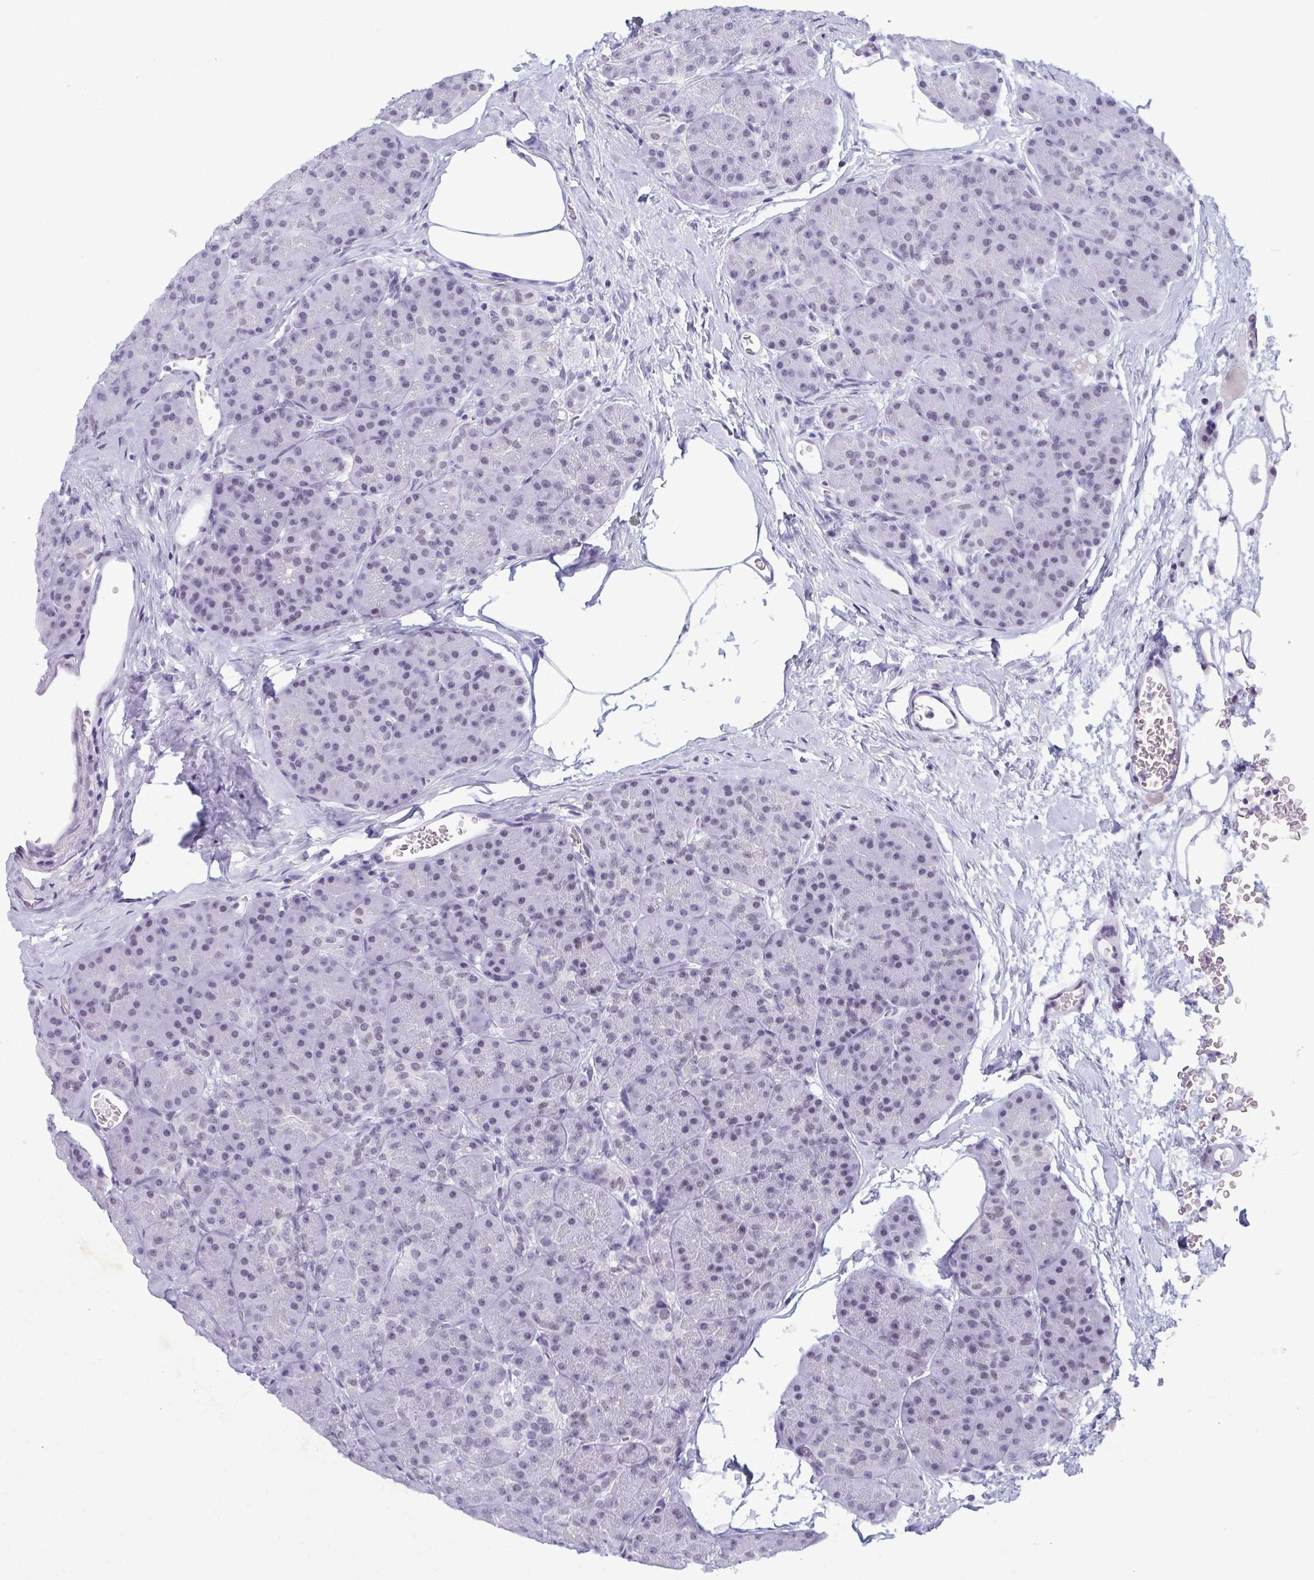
{"staining": {"intensity": "weak", "quantity": "25%-75%", "location": "nuclear"}, "tissue": "pancreas", "cell_type": "Exocrine glandular cells", "image_type": "normal", "snomed": [{"axis": "morphology", "description": "Normal tissue, NOS"}, {"axis": "topography", "description": "Pancreas"}], "caption": "A brown stain highlights weak nuclear staining of a protein in exocrine glandular cells of unremarkable human pancreas. The protein of interest is shown in brown color, while the nuclei are stained blue.", "gene": "RBM7", "patient": {"sex": "male", "age": 57}}